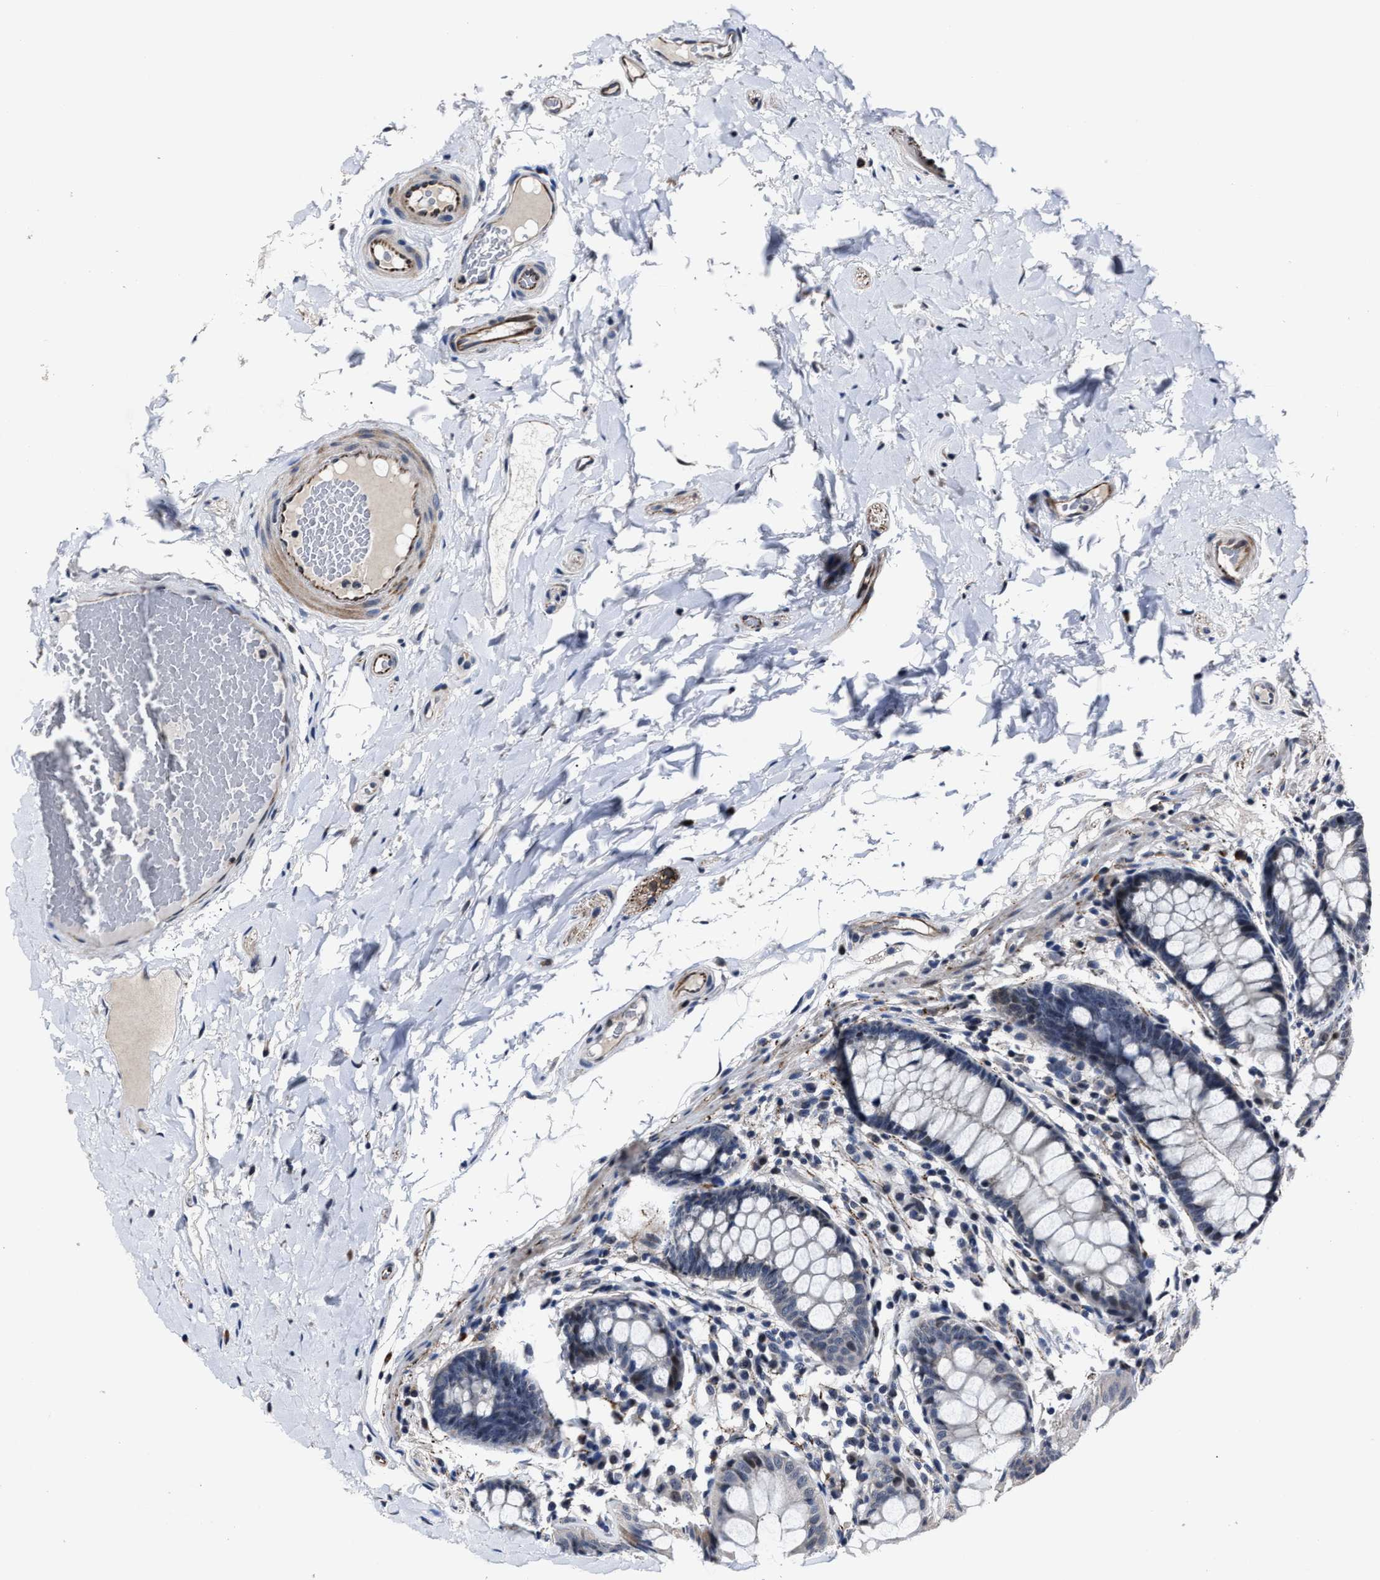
{"staining": {"intensity": "moderate", "quantity": "25%-75%", "location": "cytoplasmic/membranous"}, "tissue": "colon", "cell_type": "Endothelial cells", "image_type": "normal", "snomed": [{"axis": "morphology", "description": "Normal tissue, NOS"}, {"axis": "topography", "description": "Colon"}], "caption": "Endothelial cells show medium levels of moderate cytoplasmic/membranous positivity in about 25%-75% of cells in benign human colon.", "gene": "RSBN1L", "patient": {"sex": "female", "age": 56}}